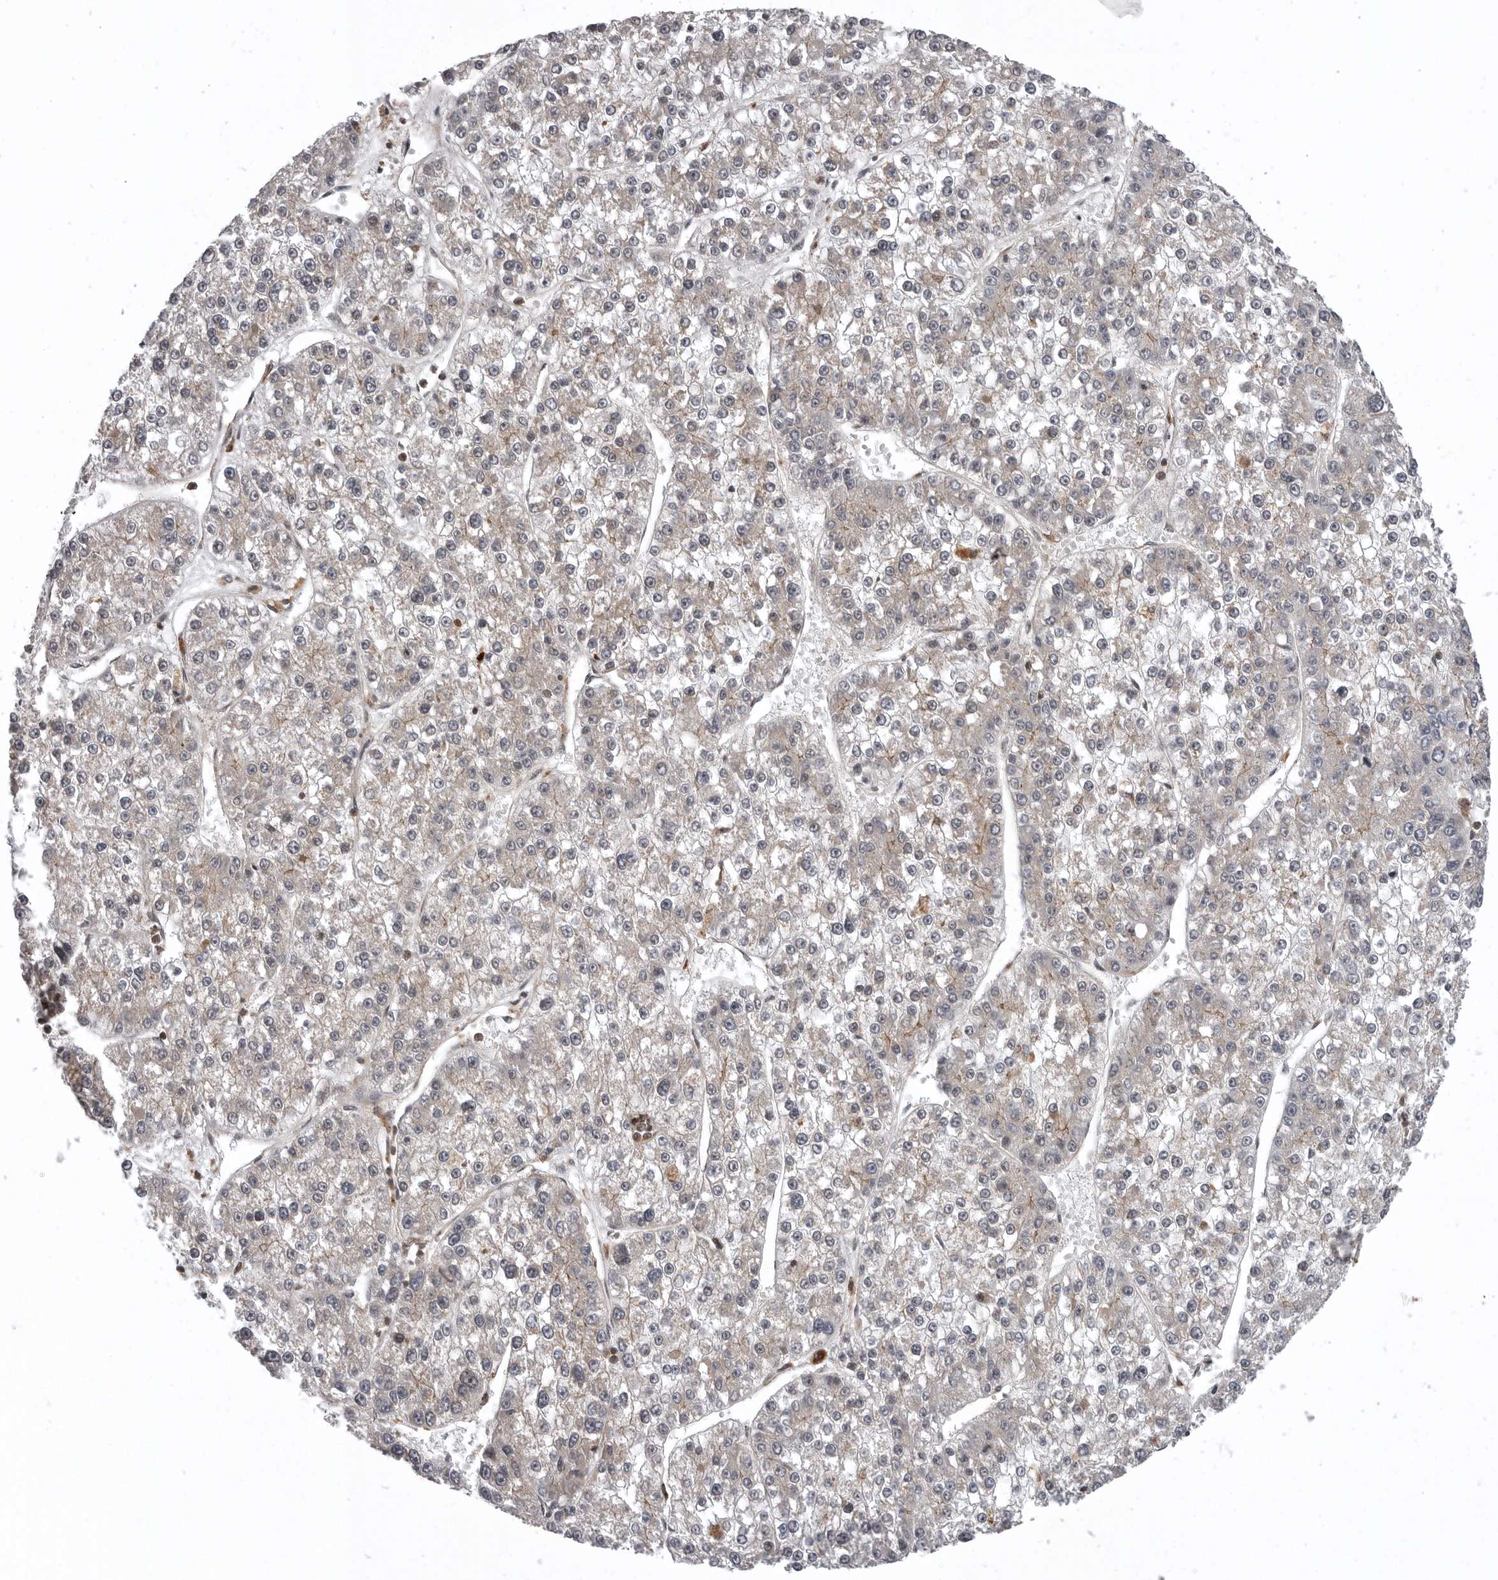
{"staining": {"intensity": "negative", "quantity": "none", "location": "none"}, "tissue": "liver cancer", "cell_type": "Tumor cells", "image_type": "cancer", "snomed": [{"axis": "morphology", "description": "Carcinoma, Hepatocellular, NOS"}, {"axis": "topography", "description": "Liver"}], "caption": "A histopathology image of human liver cancer (hepatocellular carcinoma) is negative for staining in tumor cells. The staining was performed using DAB (3,3'-diaminobenzidine) to visualize the protein expression in brown, while the nuclei were stained in blue with hematoxylin (Magnification: 20x).", "gene": "AOAH", "patient": {"sex": "female", "age": 73}}